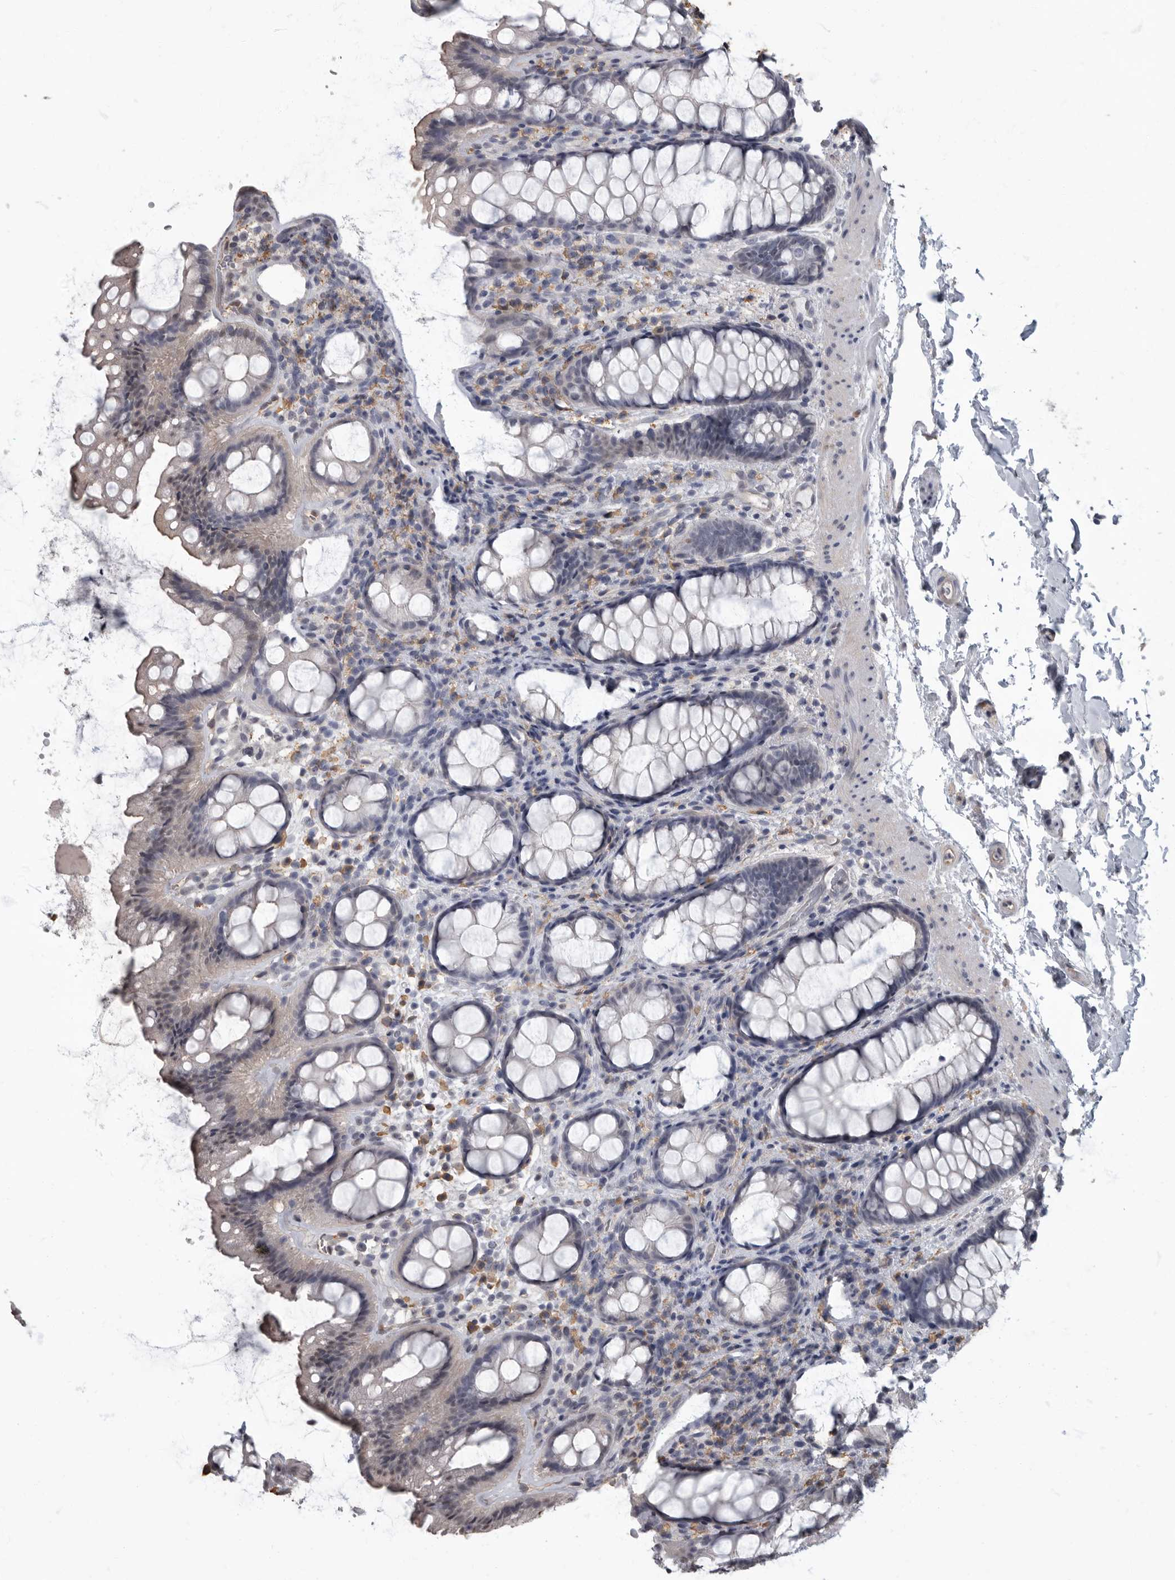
{"staining": {"intensity": "negative", "quantity": "none", "location": "none"}, "tissue": "rectum", "cell_type": "Glandular cells", "image_type": "normal", "snomed": [{"axis": "morphology", "description": "Normal tissue, NOS"}, {"axis": "topography", "description": "Rectum"}], "caption": "Immunohistochemistry (IHC) micrograph of normal rectum stained for a protein (brown), which demonstrates no positivity in glandular cells.", "gene": "ARHGEF10", "patient": {"sex": "female", "age": 65}}